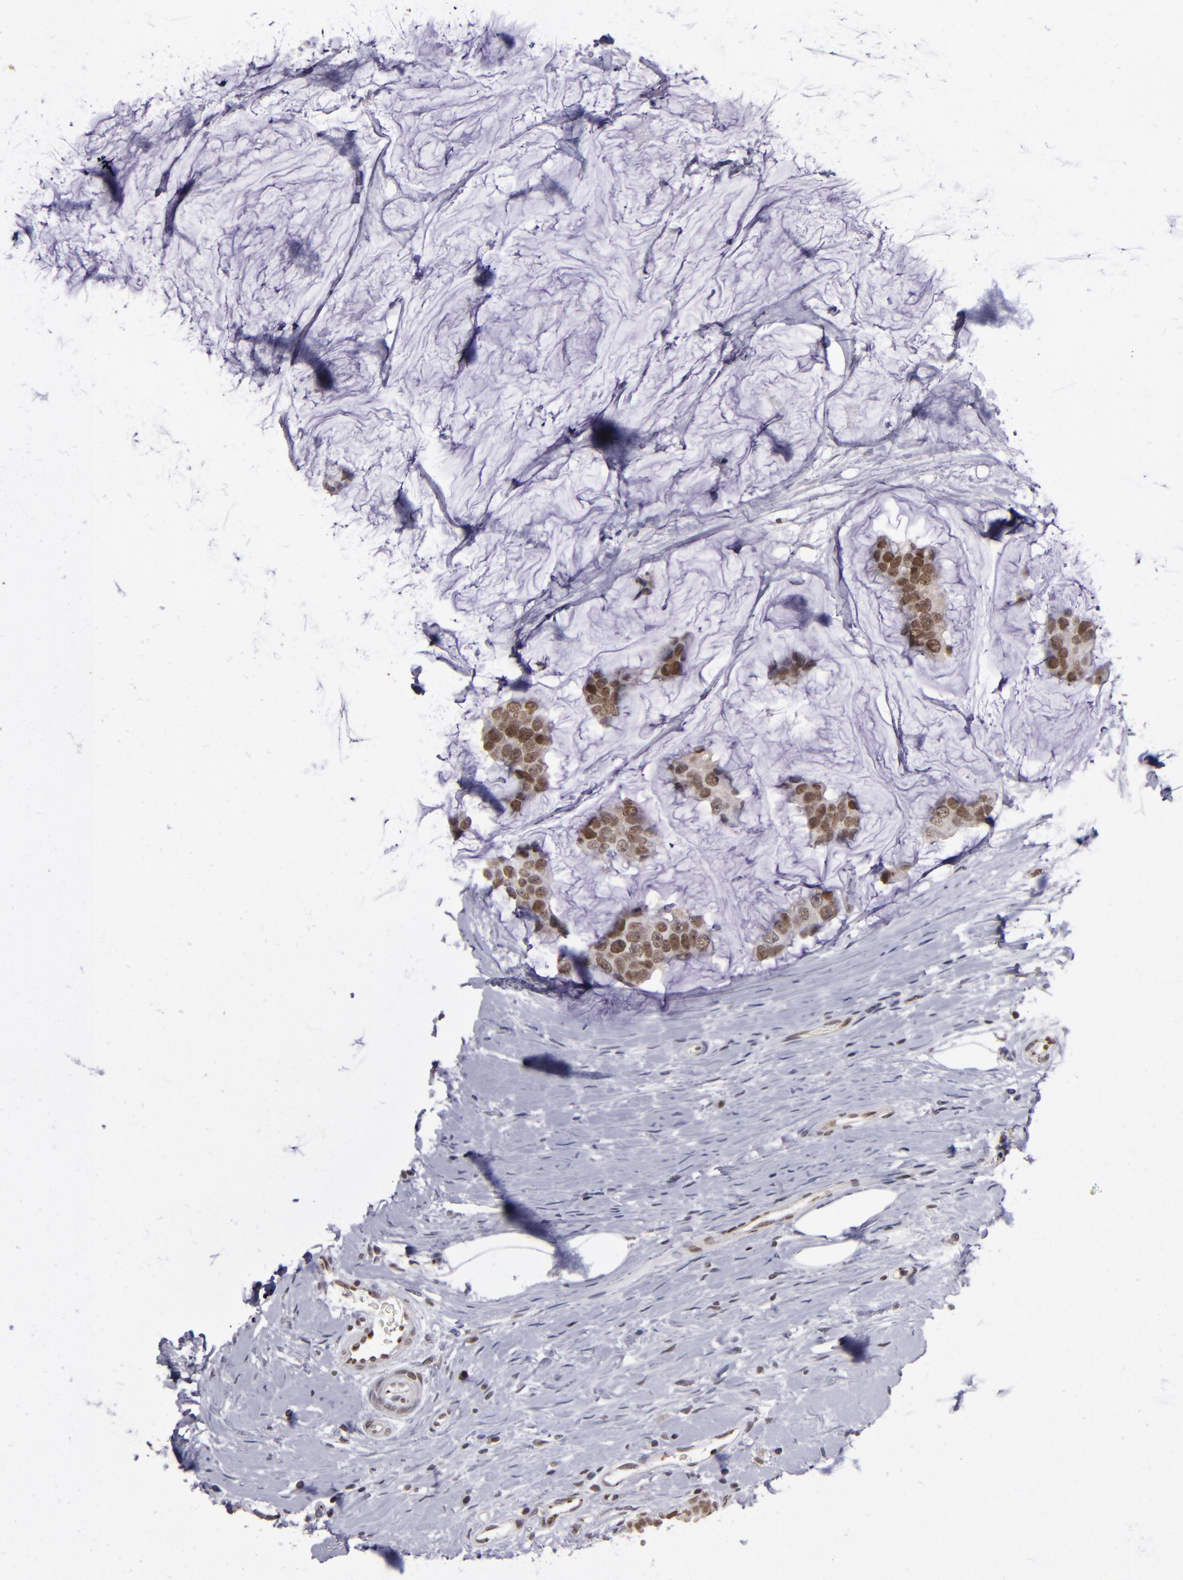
{"staining": {"intensity": "strong", "quantity": ">75%", "location": "cytoplasmic/membranous,nuclear"}, "tissue": "breast cancer", "cell_type": "Tumor cells", "image_type": "cancer", "snomed": [{"axis": "morphology", "description": "Normal tissue, NOS"}, {"axis": "morphology", "description": "Duct carcinoma"}, {"axis": "topography", "description": "Breast"}], "caption": "The photomicrograph displays immunohistochemical staining of breast infiltrating ductal carcinoma. There is strong cytoplasmic/membranous and nuclear expression is appreciated in about >75% of tumor cells.", "gene": "MGMT", "patient": {"sex": "female", "age": 50}}